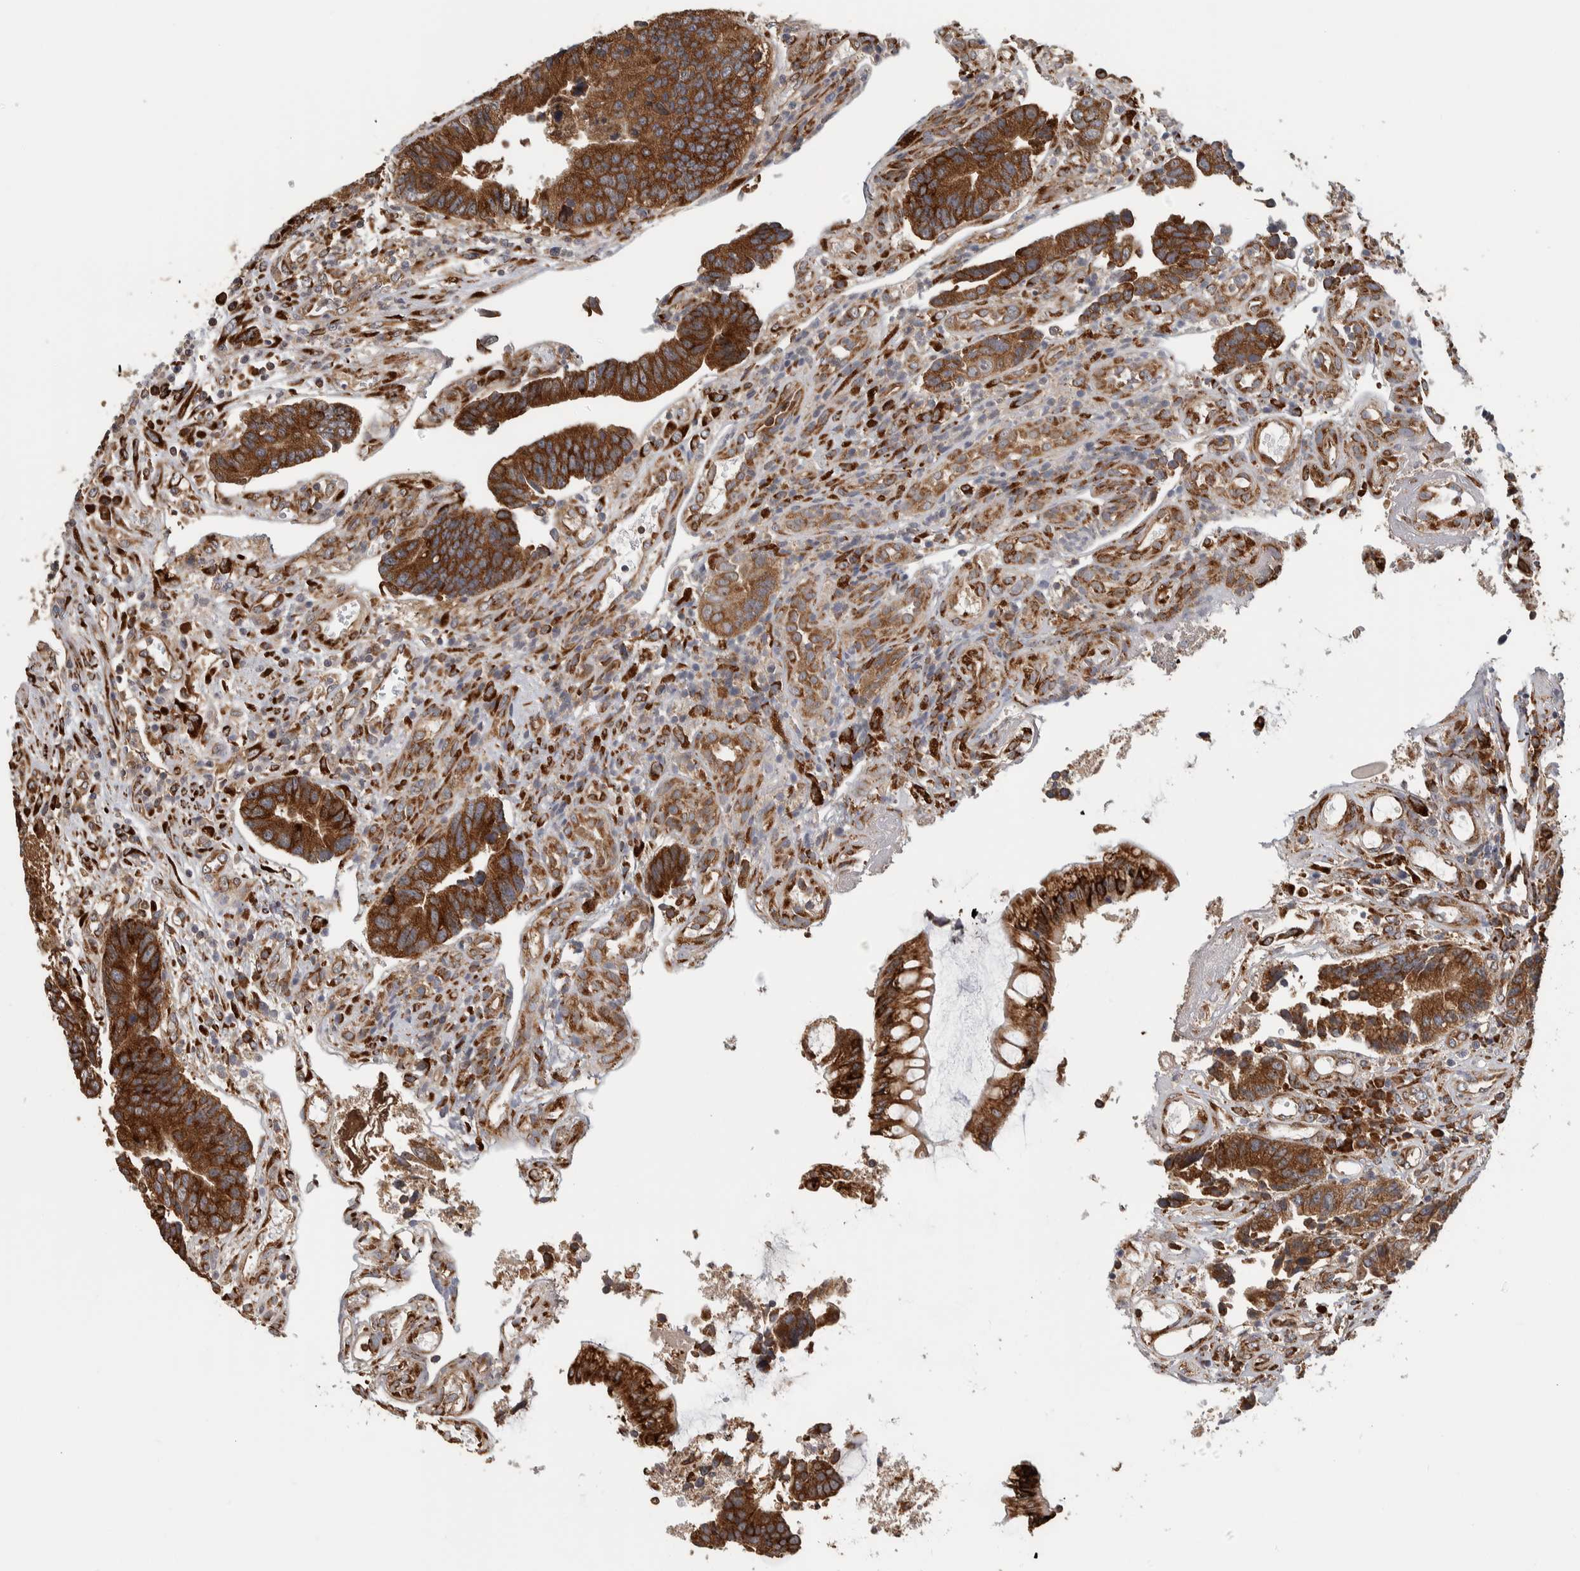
{"staining": {"intensity": "strong", "quantity": ">75%", "location": "cytoplasmic/membranous"}, "tissue": "colorectal cancer", "cell_type": "Tumor cells", "image_type": "cancer", "snomed": [{"axis": "morphology", "description": "Adenocarcinoma, NOS"}, {"axis": "topography", "description": "Rectum"}], "caption": "Protein expression analysis of colorectal cancer exhibits strong cytoplasmic/membranous staining in about >75% of tumor cells.", "gene": "EIF3H", "patient": {"sex": "male", "age": 84}}